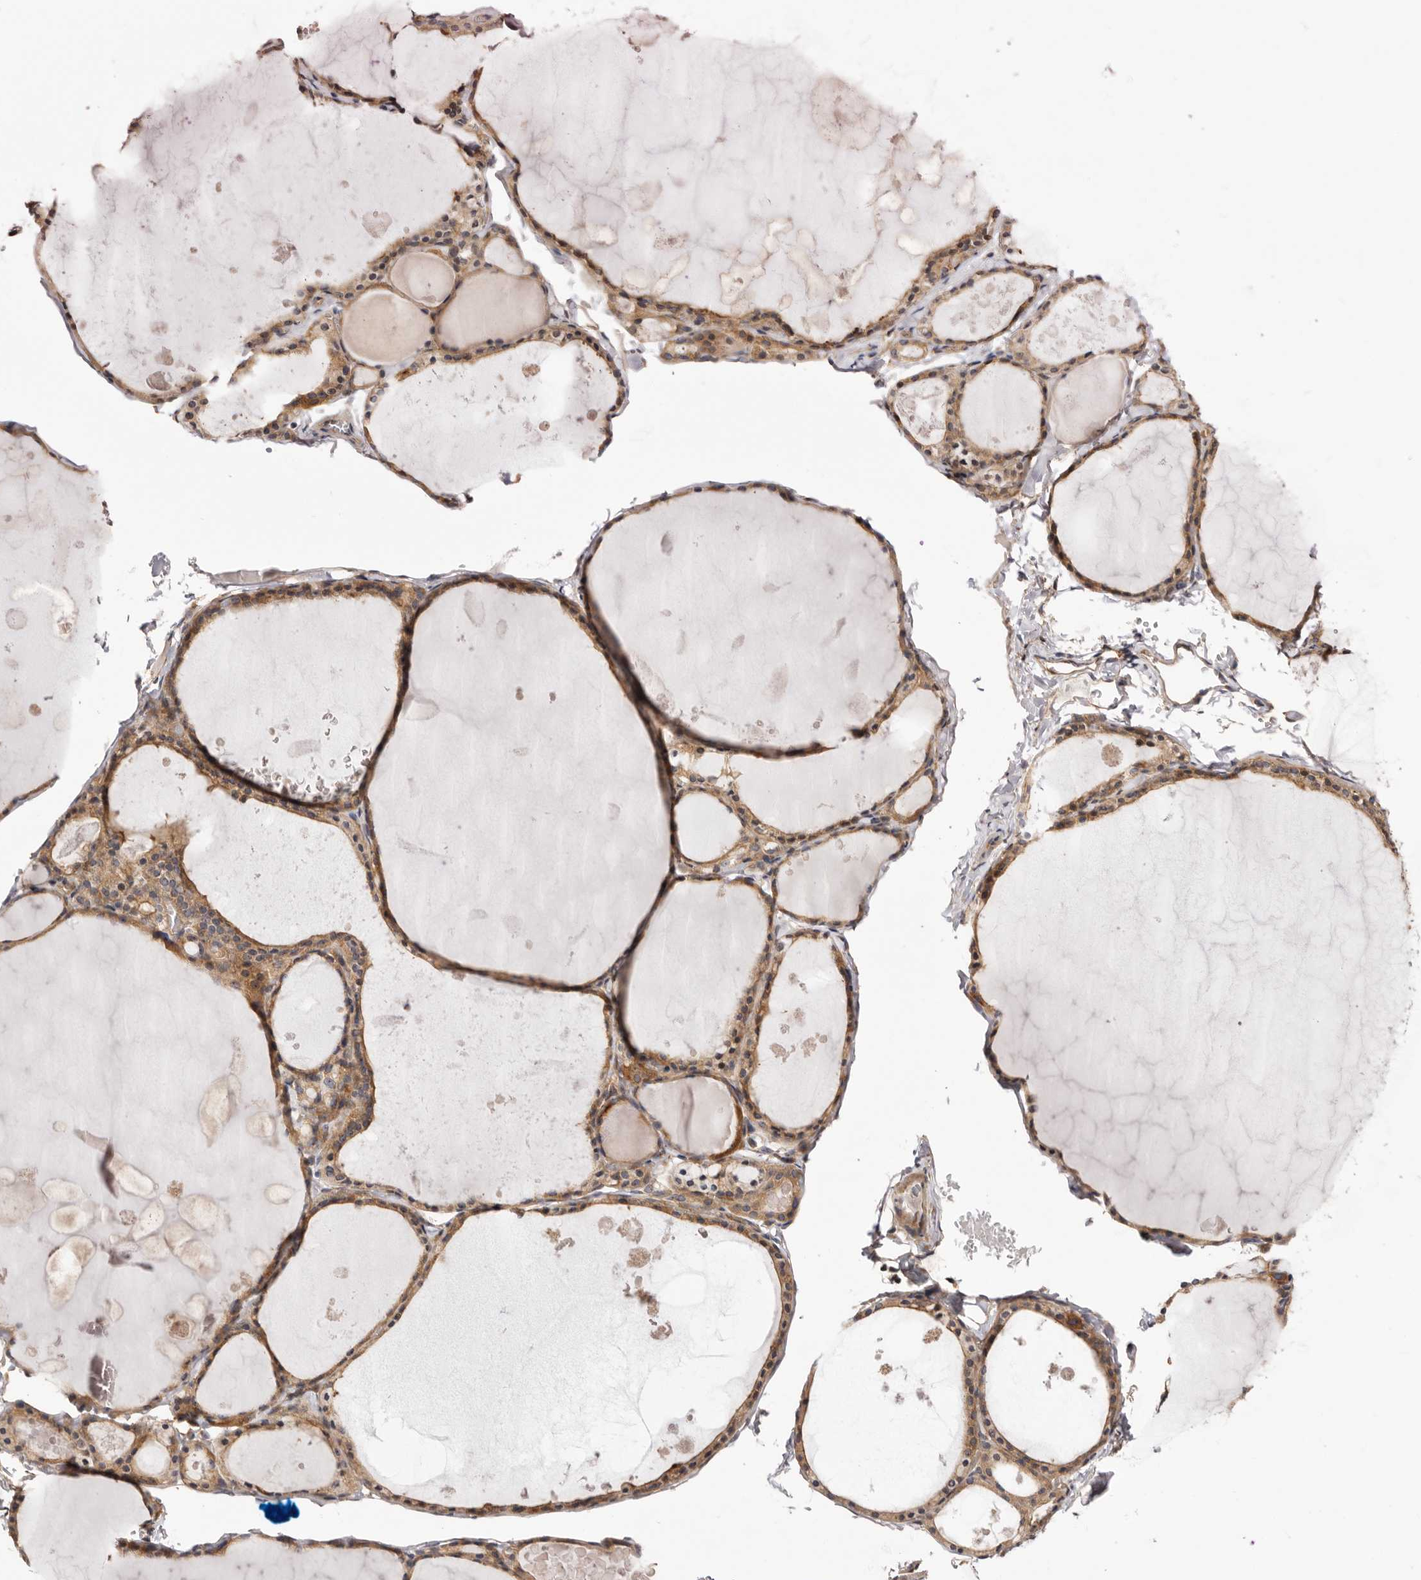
{"staining": {"intensity": "moderate", "quantity": ">75%", "location": "cytoplasmic/membranous"}, "tissue": "thyroid gland", "cell_type": "Glandular cells", "image_type": "normal", "snomed": [{"axis": "morphology", "description": "Normal tissue, NOS"}, {"axis": "topography", "description": "Thyroid gland"}], "caption": "DAB (3,3'-diaminobenzidine) immunohistochemical staining of normal thyroid gland reveals moderate cytoplasmic/membranous protein expression in about >75% of glandular cells. Immunohistochemistry (ihc) stains the protein of interest in brown and the nuclei are stained blue.", "gene": "PANK4", "patient": {"sex": "male", "age": 56}}